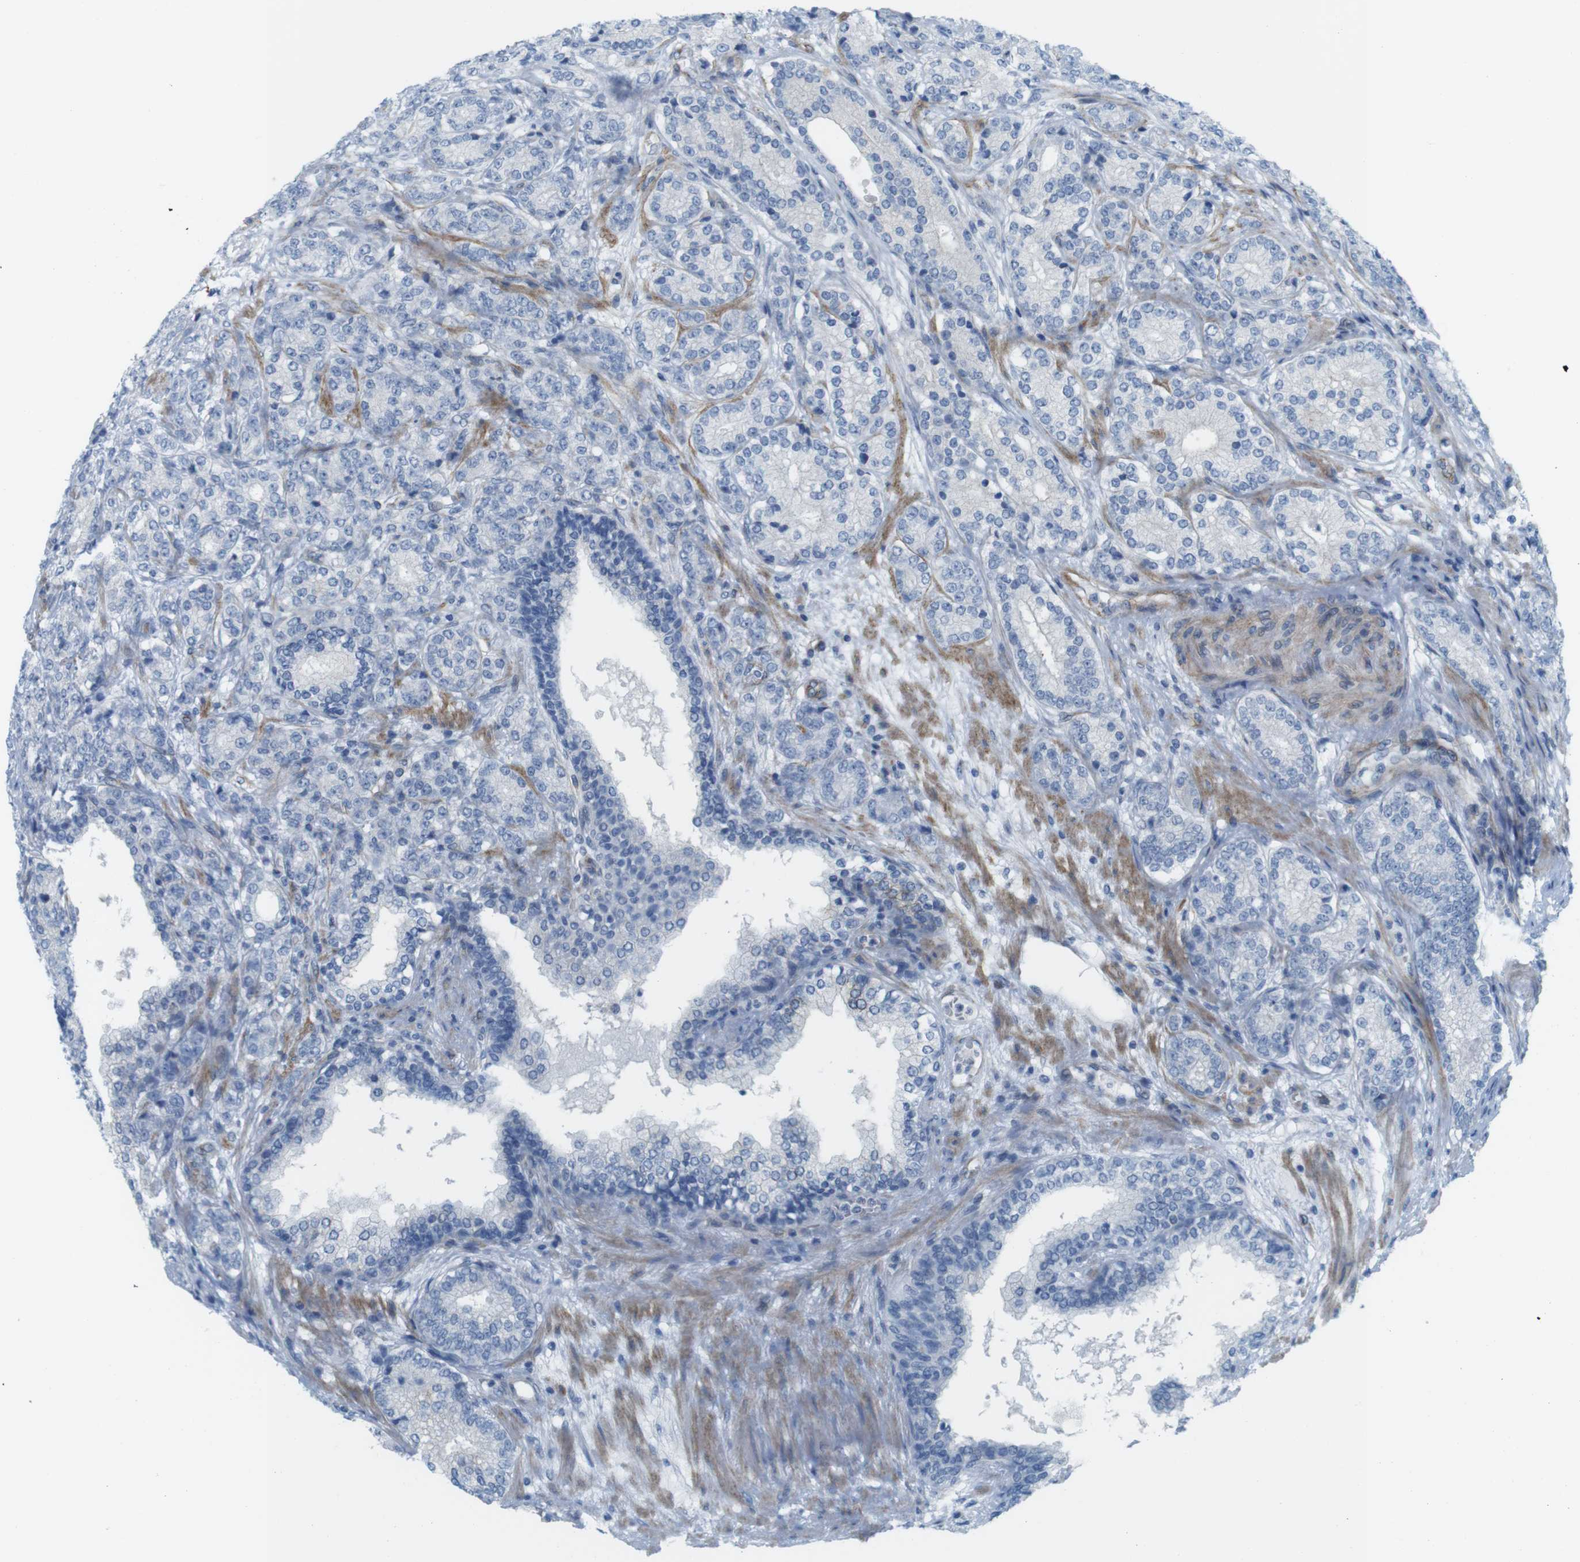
{"staining": {"intensity": "negative", "quantity": "none", "location": "none"}, "tissue": "prostate cancer", "cell_type": "Tumor cells", "image_type": "cancer", "snomed": [{"axis": "morphology", "description": "Adenocarcinoma, High grade"}, {"axis": "topography", "description": "Prostate"}], "caption": "Immunohistochemical staining of prostate cancer (adenocarcinoma (high-grade)) demonstrates no significant staining in tumor cells.", "gene": "MYH9", "patient": {"sex": "male", "age": 61}}